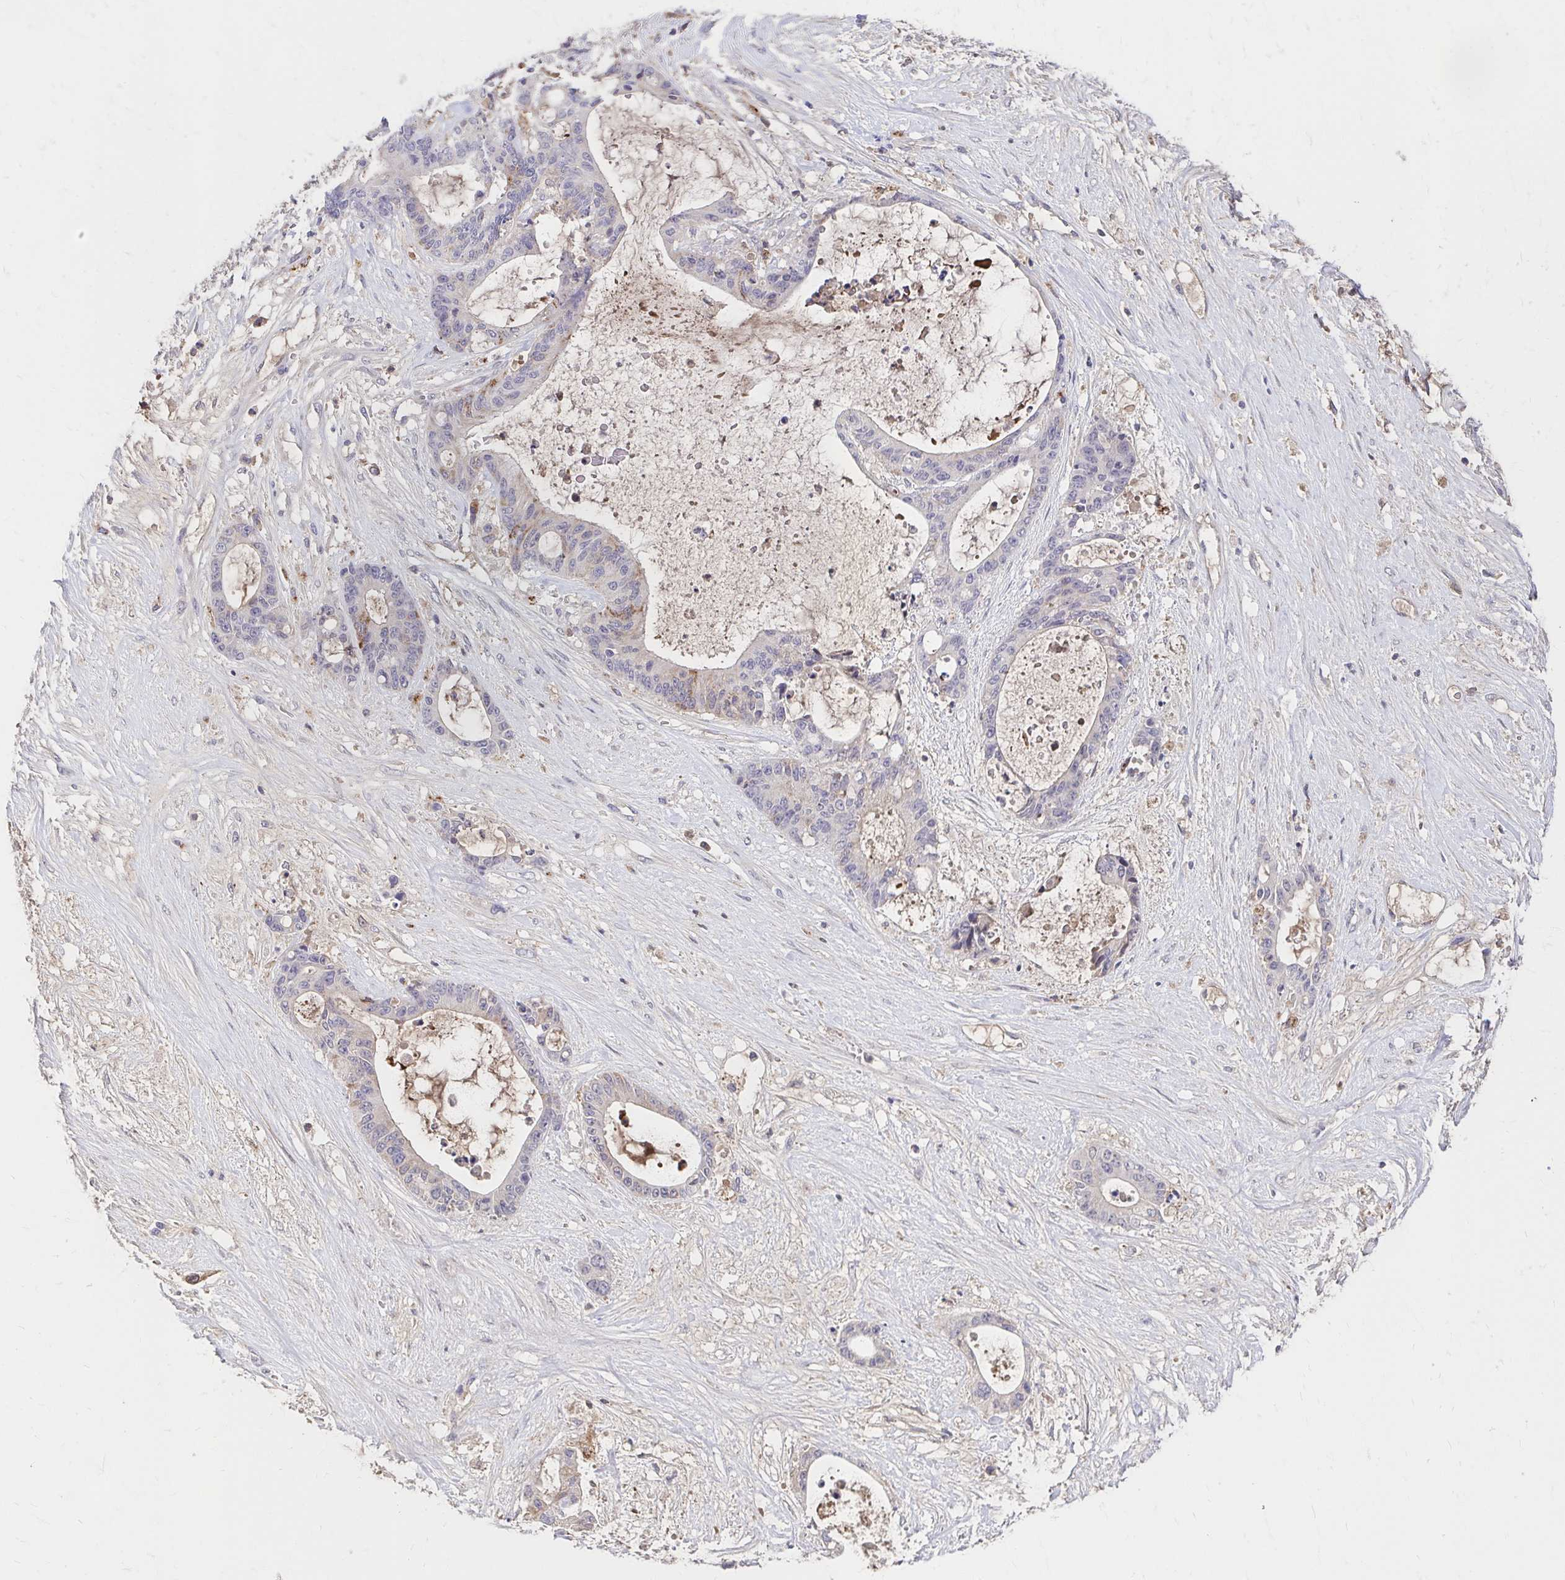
{"staining": {"intensity": "negative", "quantity": "none", "location": "none"}, "tissue": "liver cancer", "cell_type": "Tumor cells", "image_type": "cancer", "snomed": [{"axis": "morphology", "description": "Normal tissue, NOS"}, {"axis": "morphology", "description": "Cholangiocarcinoma"}, {"axis": "topography", "description": "Liver"}, {"axis": "topography", "description": "Peripheral nerve tissue"}], "caption": "Liver cancer was stained to show a protein in brown. There is no significant positivity in tumor cells.", "gene": "HMGCS2", "patient": {"sex": "female", "age": 73}}